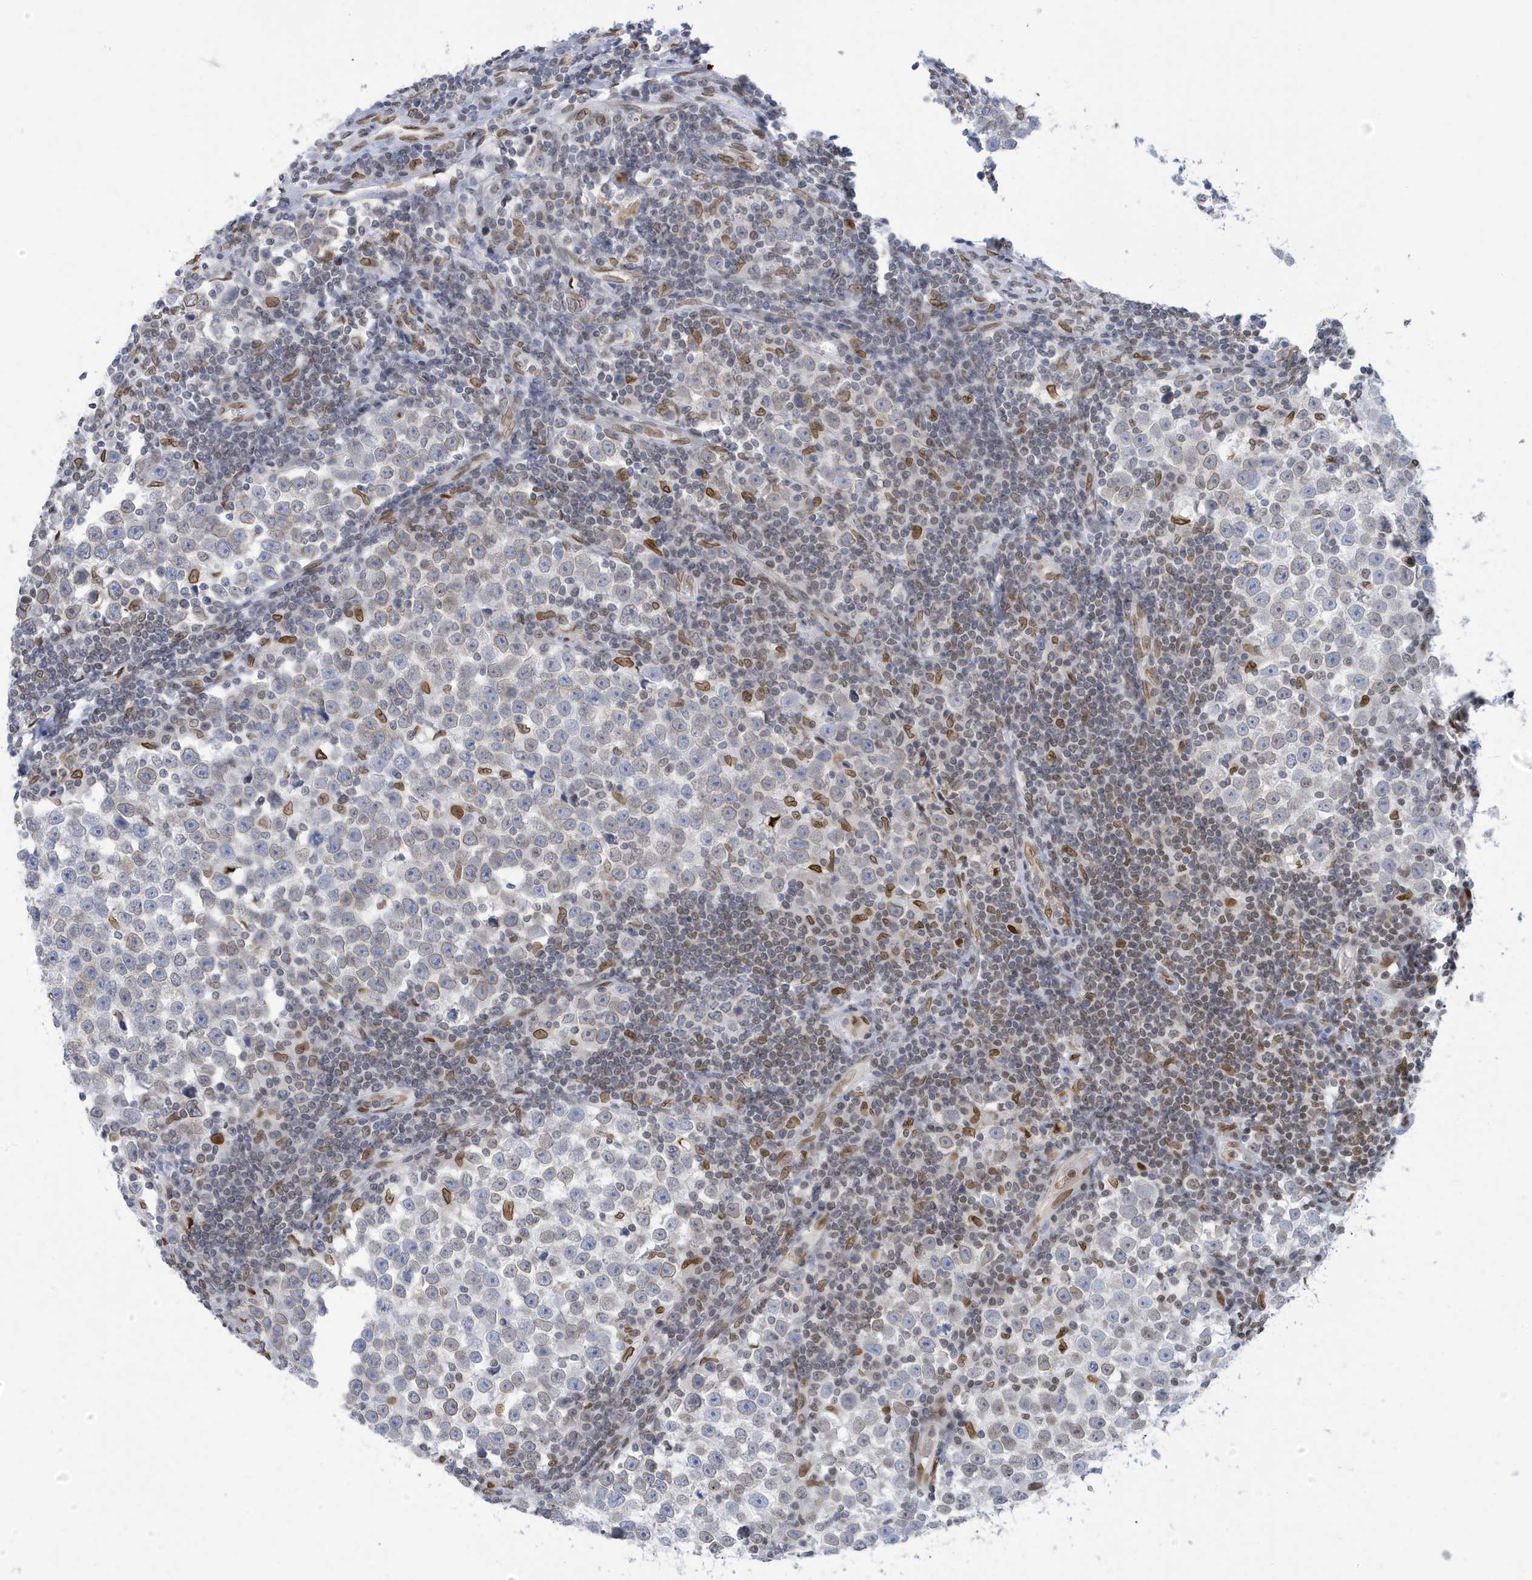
{"staining": {"intensity": "weak", "quantity": "25%-75%", "location": "cytoplasmic/membranous,nuclear"}, "tissue": "testis cancer", "cell_type": "Tumor cells", "image_type": "cancer", "snomed": [{"axis": "morphology", "description": "Normal tissue, NOS"}, {"axis": "morphology", "description": "Seminoma, NOS"}, {"axis": "topography", "description": "Testis"}], "caption": "A histopathology image of testis seminoma stained for a protein exhibits weak cytoplasmic/membranous and nuclear brown staining in tumor cells. The protein of interest is stained brown, and the nuclei are stained in blue (DAB (3,3'-diaminobenzidine) IHC with brightfield microscopy, high magnification).", "gene": "PCYT1A", "patient": {"sex": "male", "age": 43}}